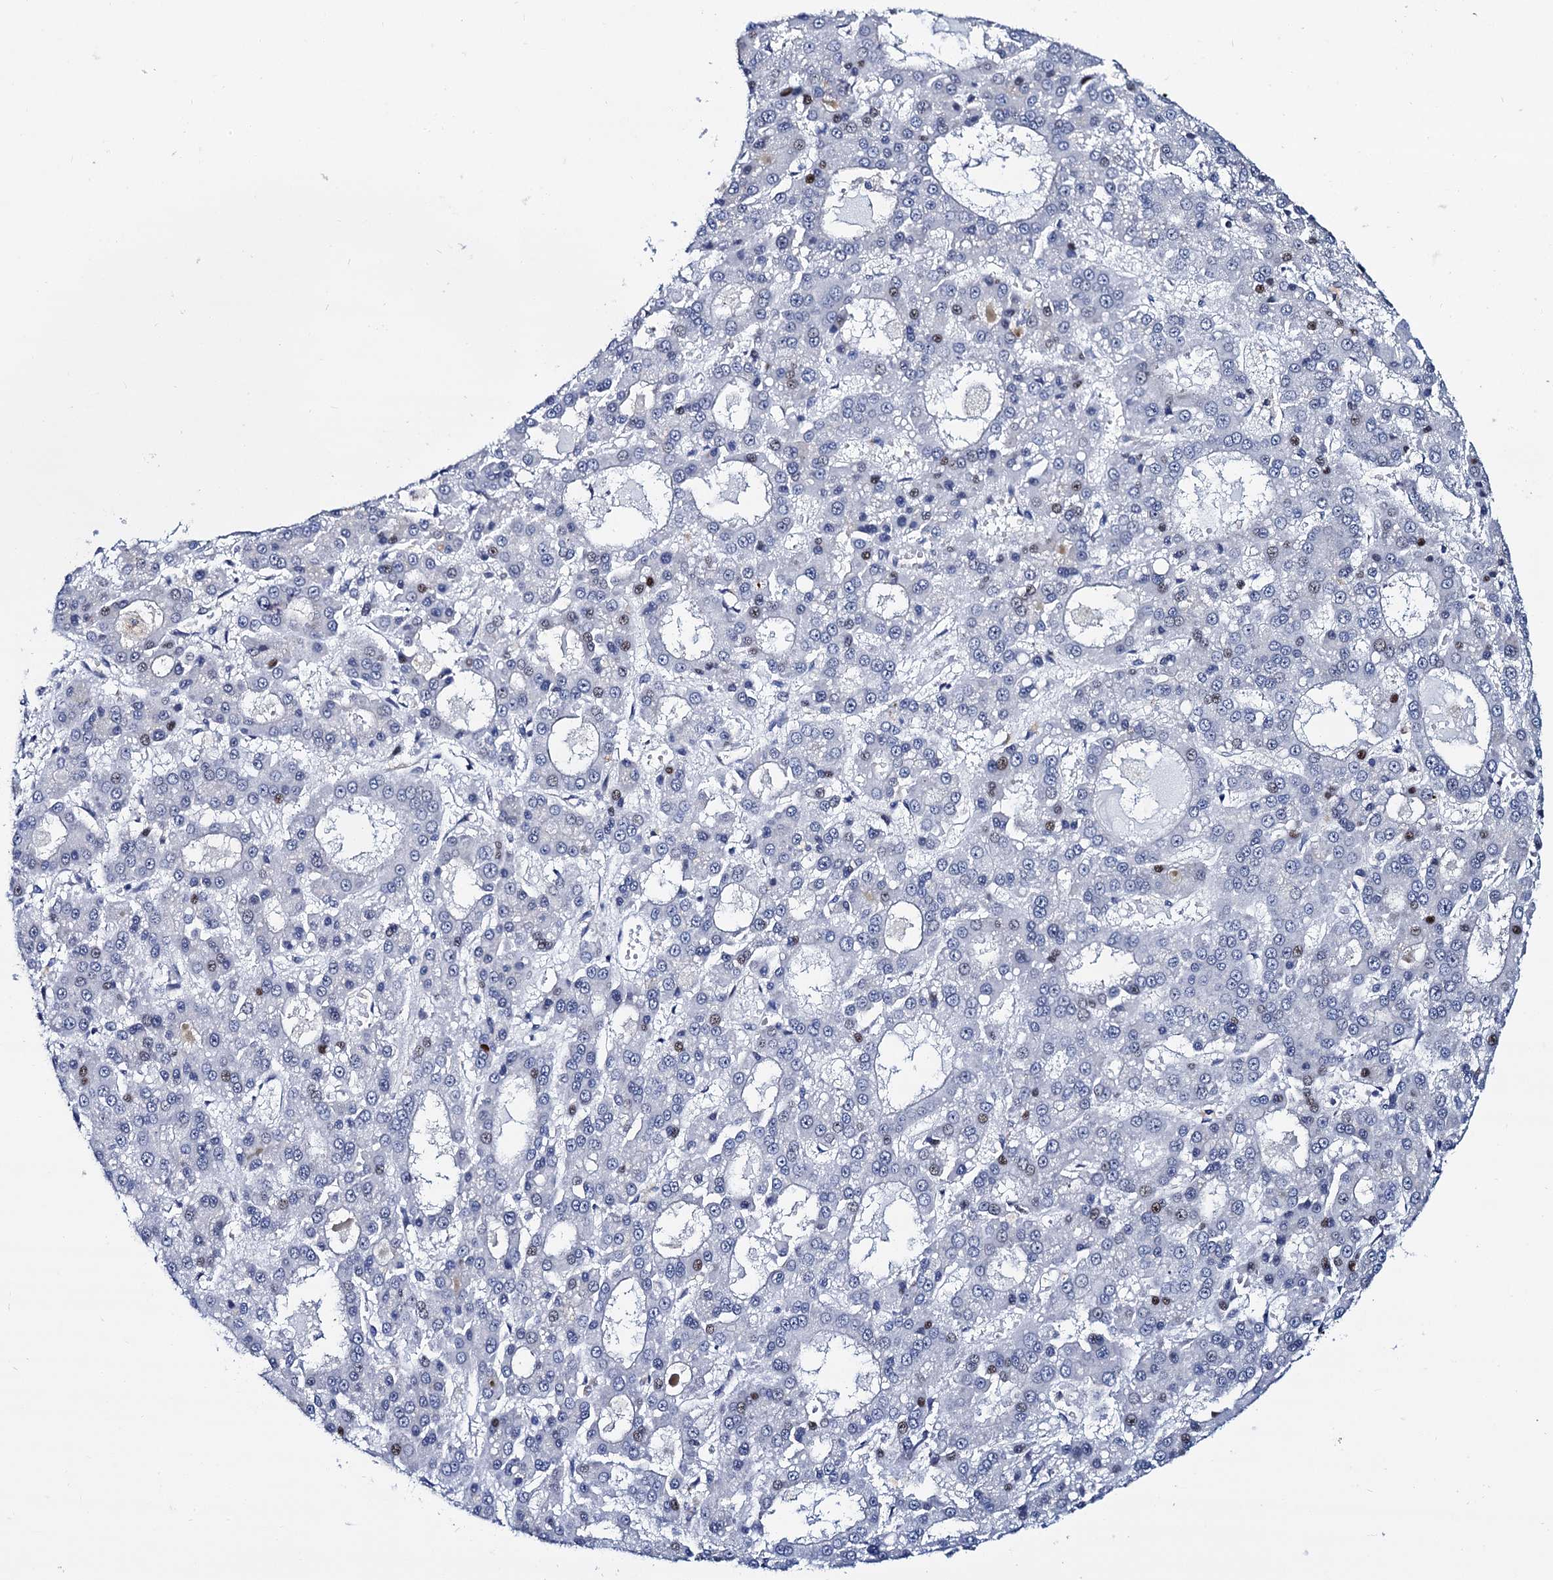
{"staining": {"intensity": "weak", "quantity": "<25%", "location": "nuclear"}, "tissue": "liver cancer", "cell_type": "Tumor cells", "image_type": "cancer", "snomed": [{"axis": "morphology", "description": "Carcinoma, Hepatocellular, NOS"}, {"axis": "topography", "description": "Liver"}], "caption": "A photomicrograph of human hepatocellular carcinoma (liver) is negative for staining in tumor cells. (Stains: DAB (3,3'-diaminobenzidine) immunohistochemistry with hematoxylin counter stain, Microscopy: brightfield microscopy at high magnification).", "gene": "TRMT112", "patient": {"sex": "male", "age": 70}}